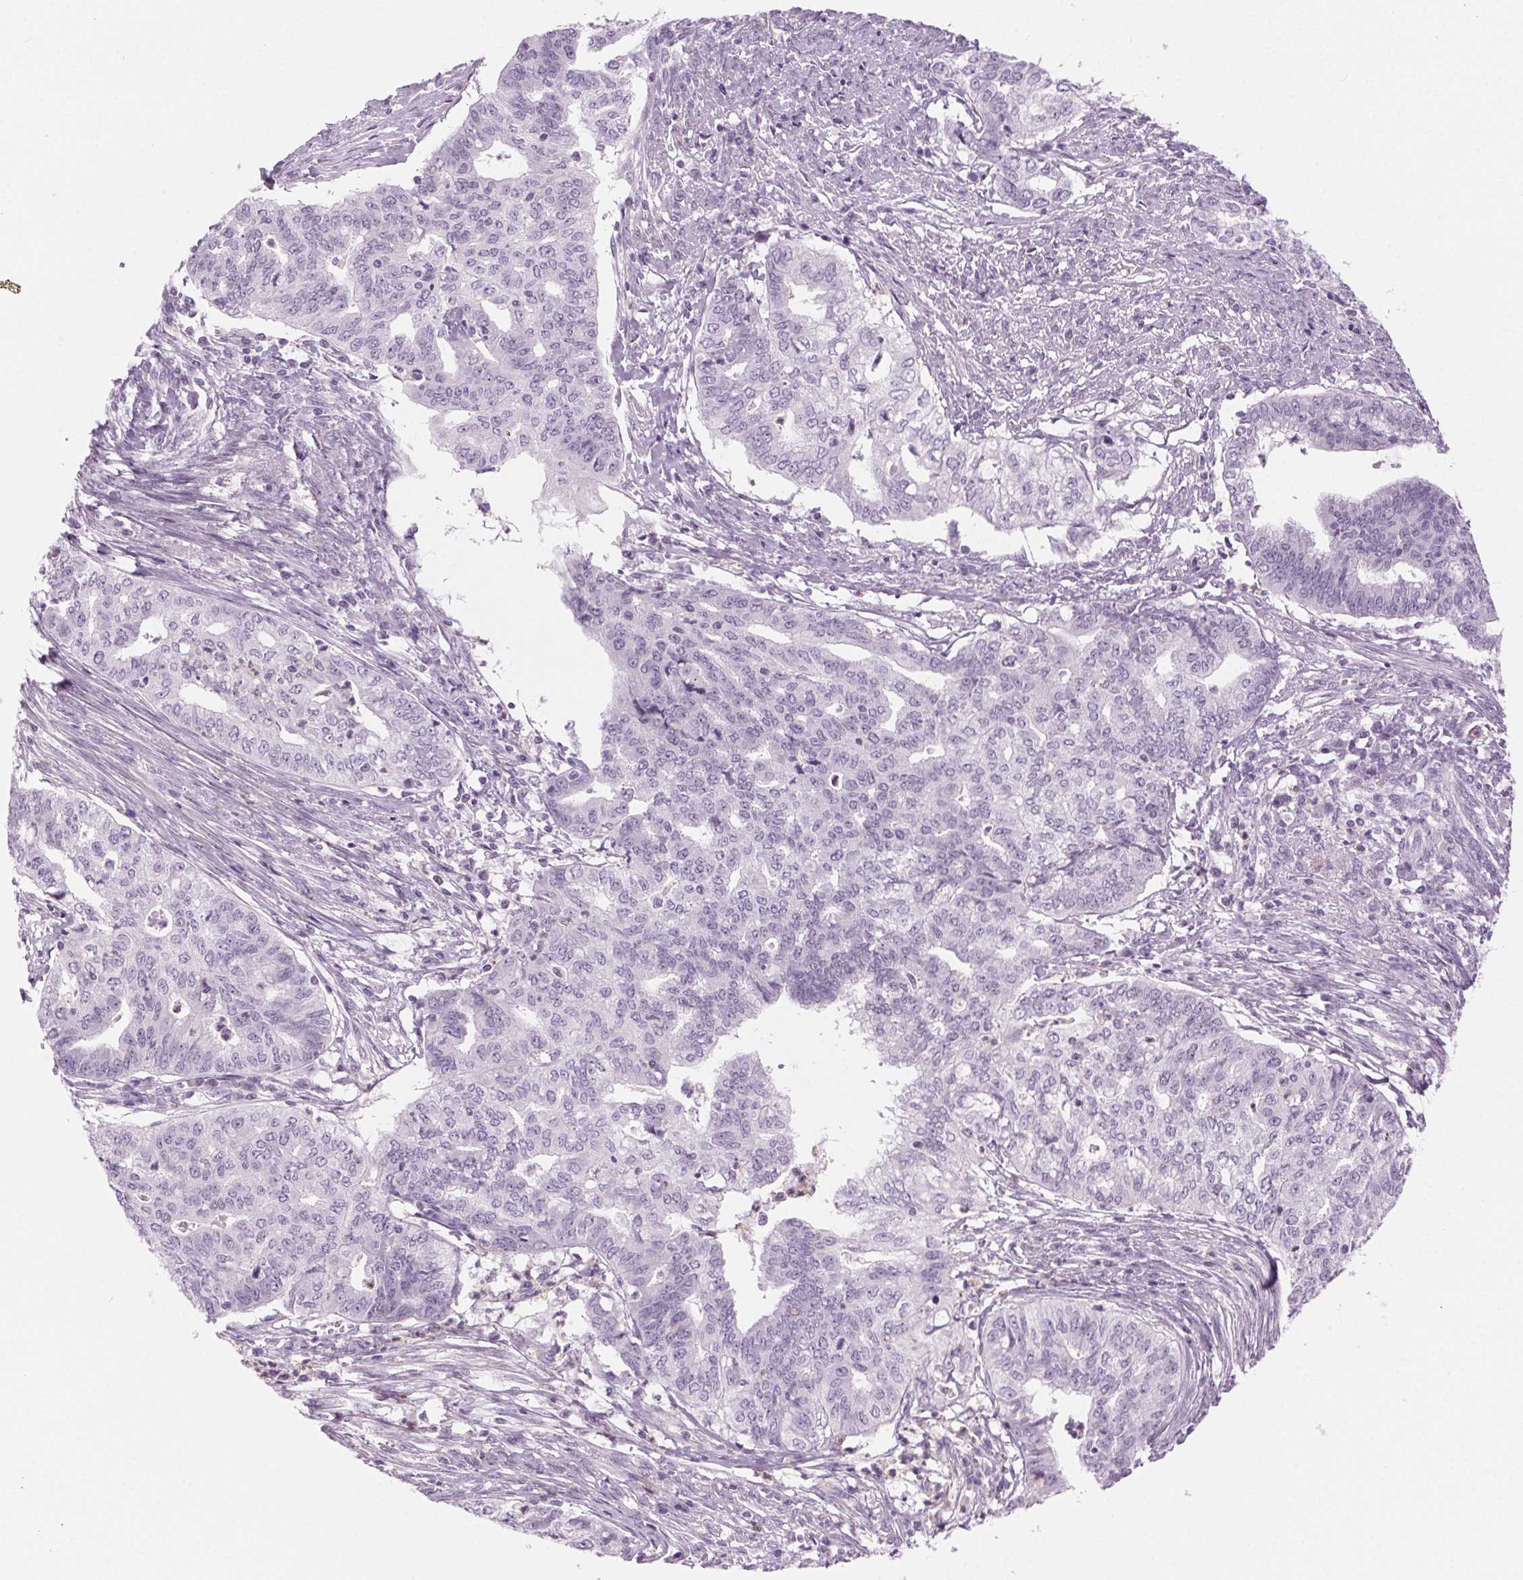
{"staining": {"intensity": "negative", "quantity": "none", "location": "none"}, "tissue": "endometrial cancer", "cell_type": "Tumor cells", "image_type": "cancer", "snomed": [{"axis": "morphology", "description": "Adenocarcinoma, NOS"}, {"axis": "topography", "description": "Endometrium"}], "caption": "Tumor cells show no significant expression in endometrial cancer (adenocarcinoma).", "gene": "SLC6A19", "patient": {"sex": "female", "age": 79}}